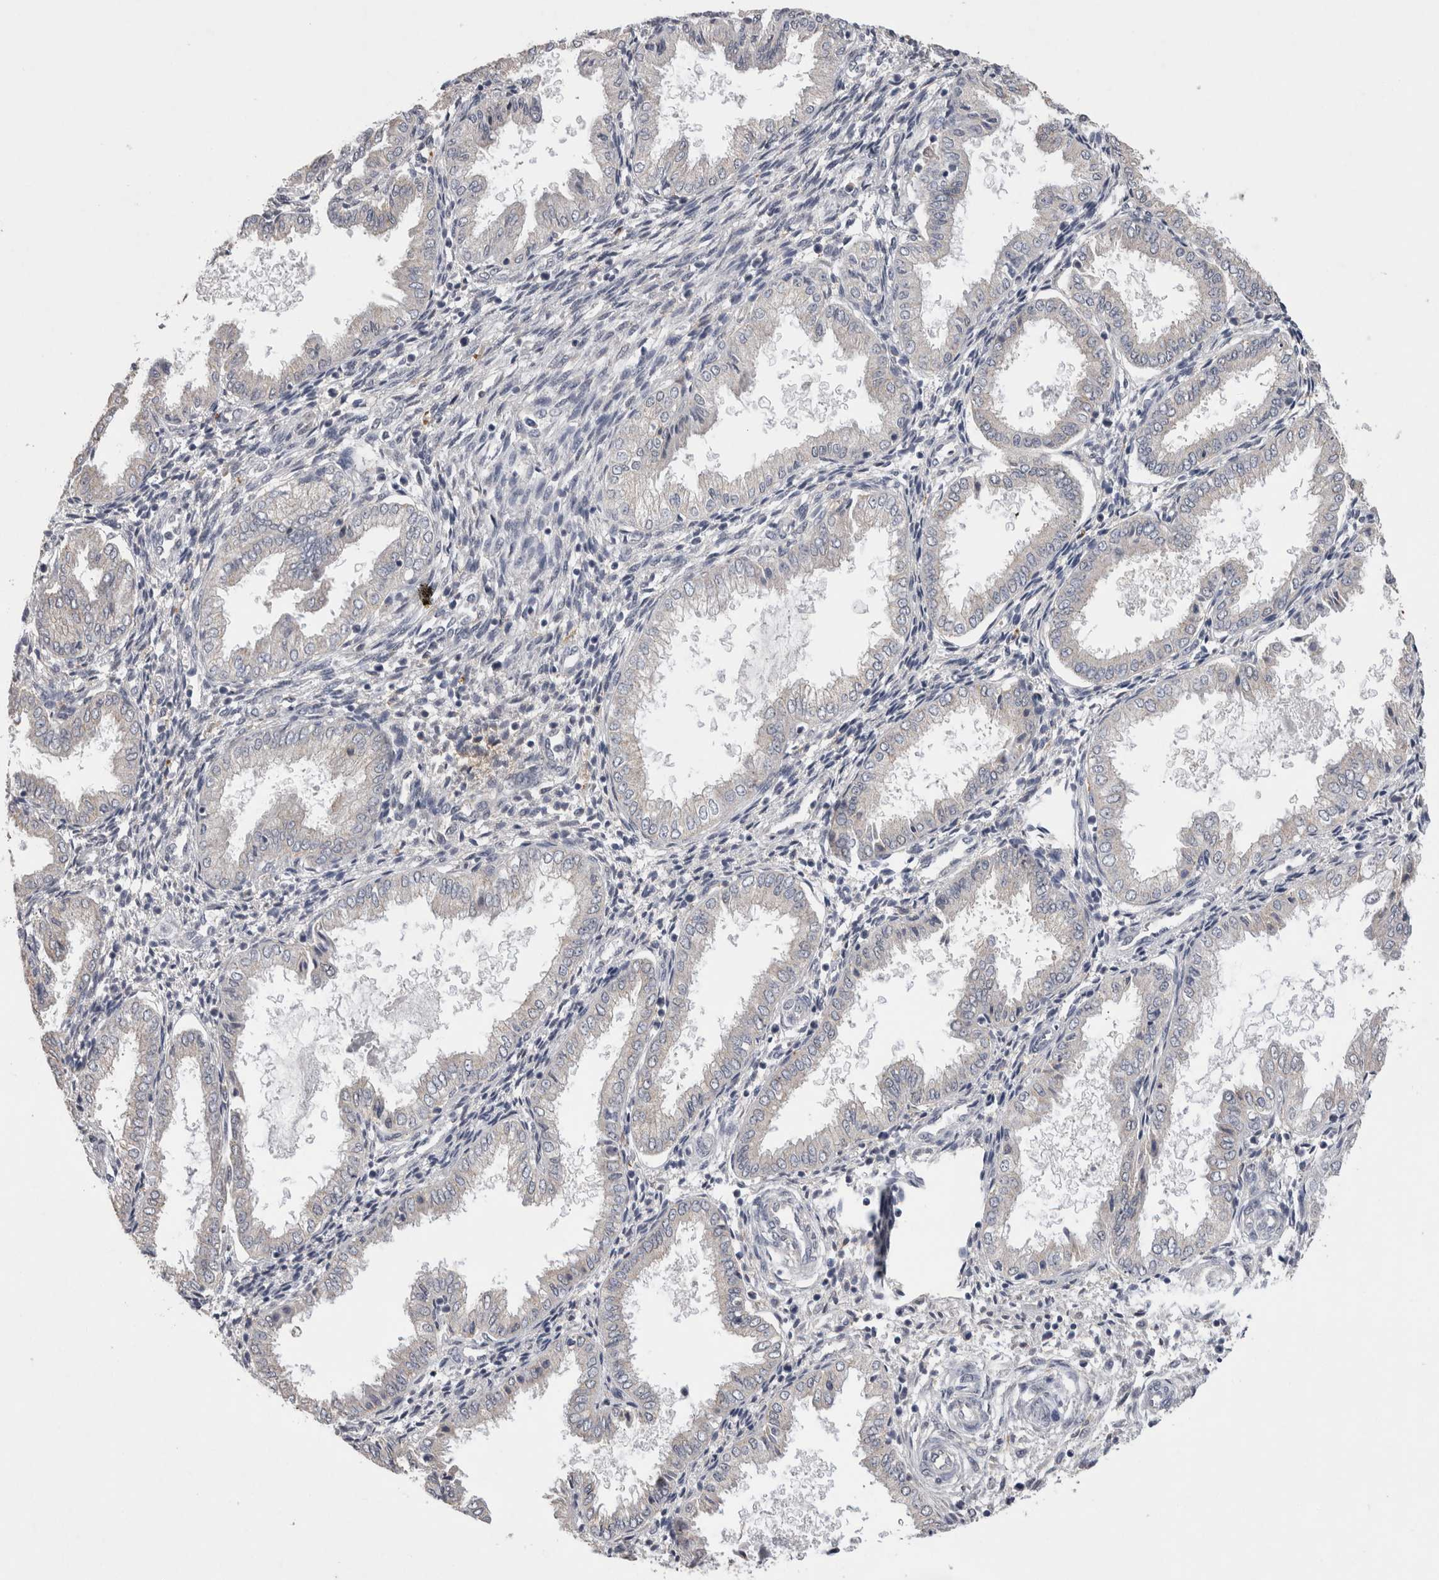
{"staining": {"intensity": "weak", "quantity": "25%-75%", "location": "cytoplasmic/membranous"}, "tissue": "endometrium", "cell_type": "Cells in endometrial stroma", "image_type": "normal", "snomed": [{"axis": "morphology", "description": "Normal tissue, NOS"}, {"axis": "topography", "description": "Endometrium"}], "caption": "A photomicrograph of human endometrium stained for a protein displays weak cytoplasmic/membranous brown staining in cells in endometrial stroma.", "gene": "CNTFR", "patient": {"sex": "female", "age": 33}}